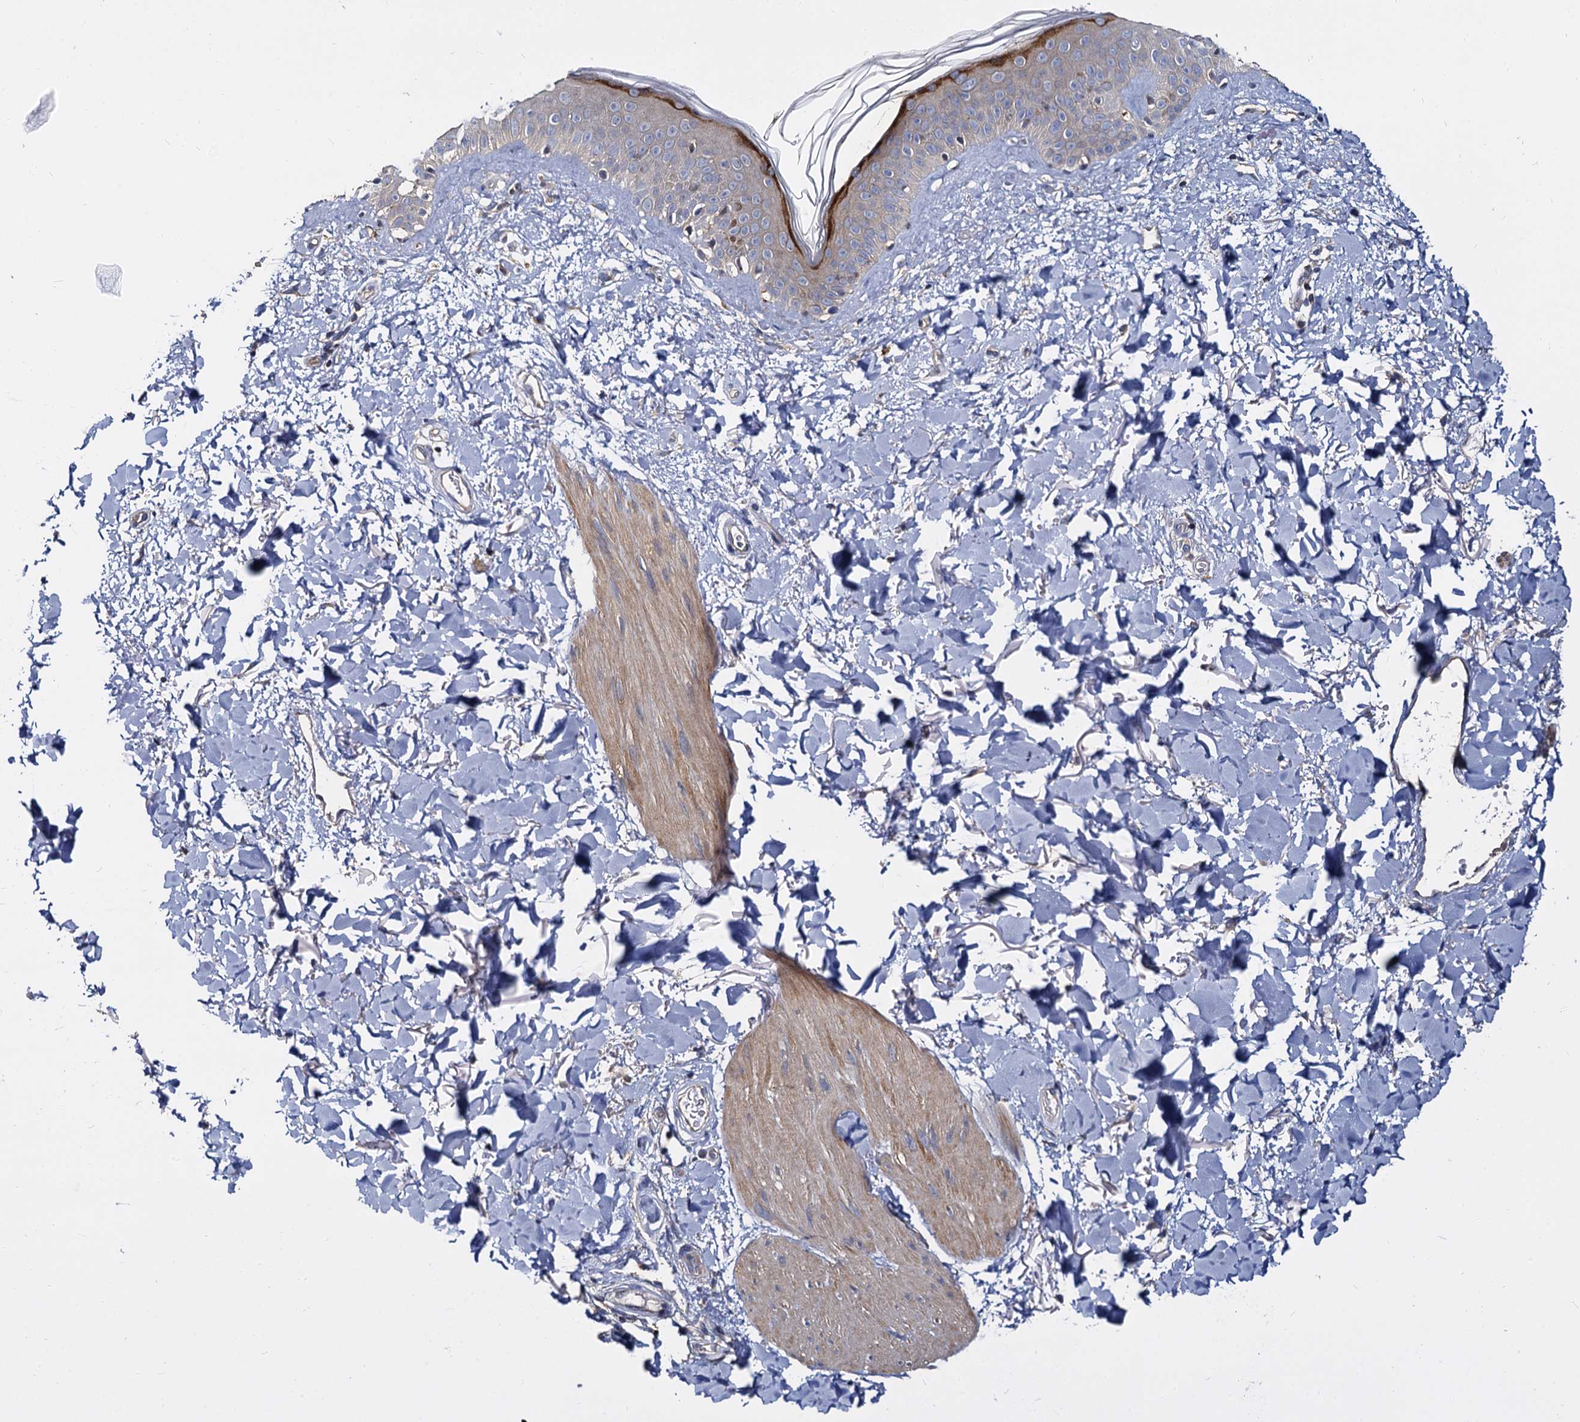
{"staining": {"intensity": "strong", "quantity": ">75%", "location": "cytoplasmic/membranous"}, "tissue": "skin", "cell_type": "Fibroblasts", "image_type": "normal", "snomed": [{"axis": "morphology", "description": "Normal tissue, NOS"}, {"axis": "topography", "description": "Skin"}], "caption": "Approximately >75% of fibroblasts in benign skin demonstrate strong cytoplasmic/membranous protein staining as visualized by brown immunohistochemical staining.", "gene": "ANKRD13A", "patient": {"sex": "female", "age": 58}}